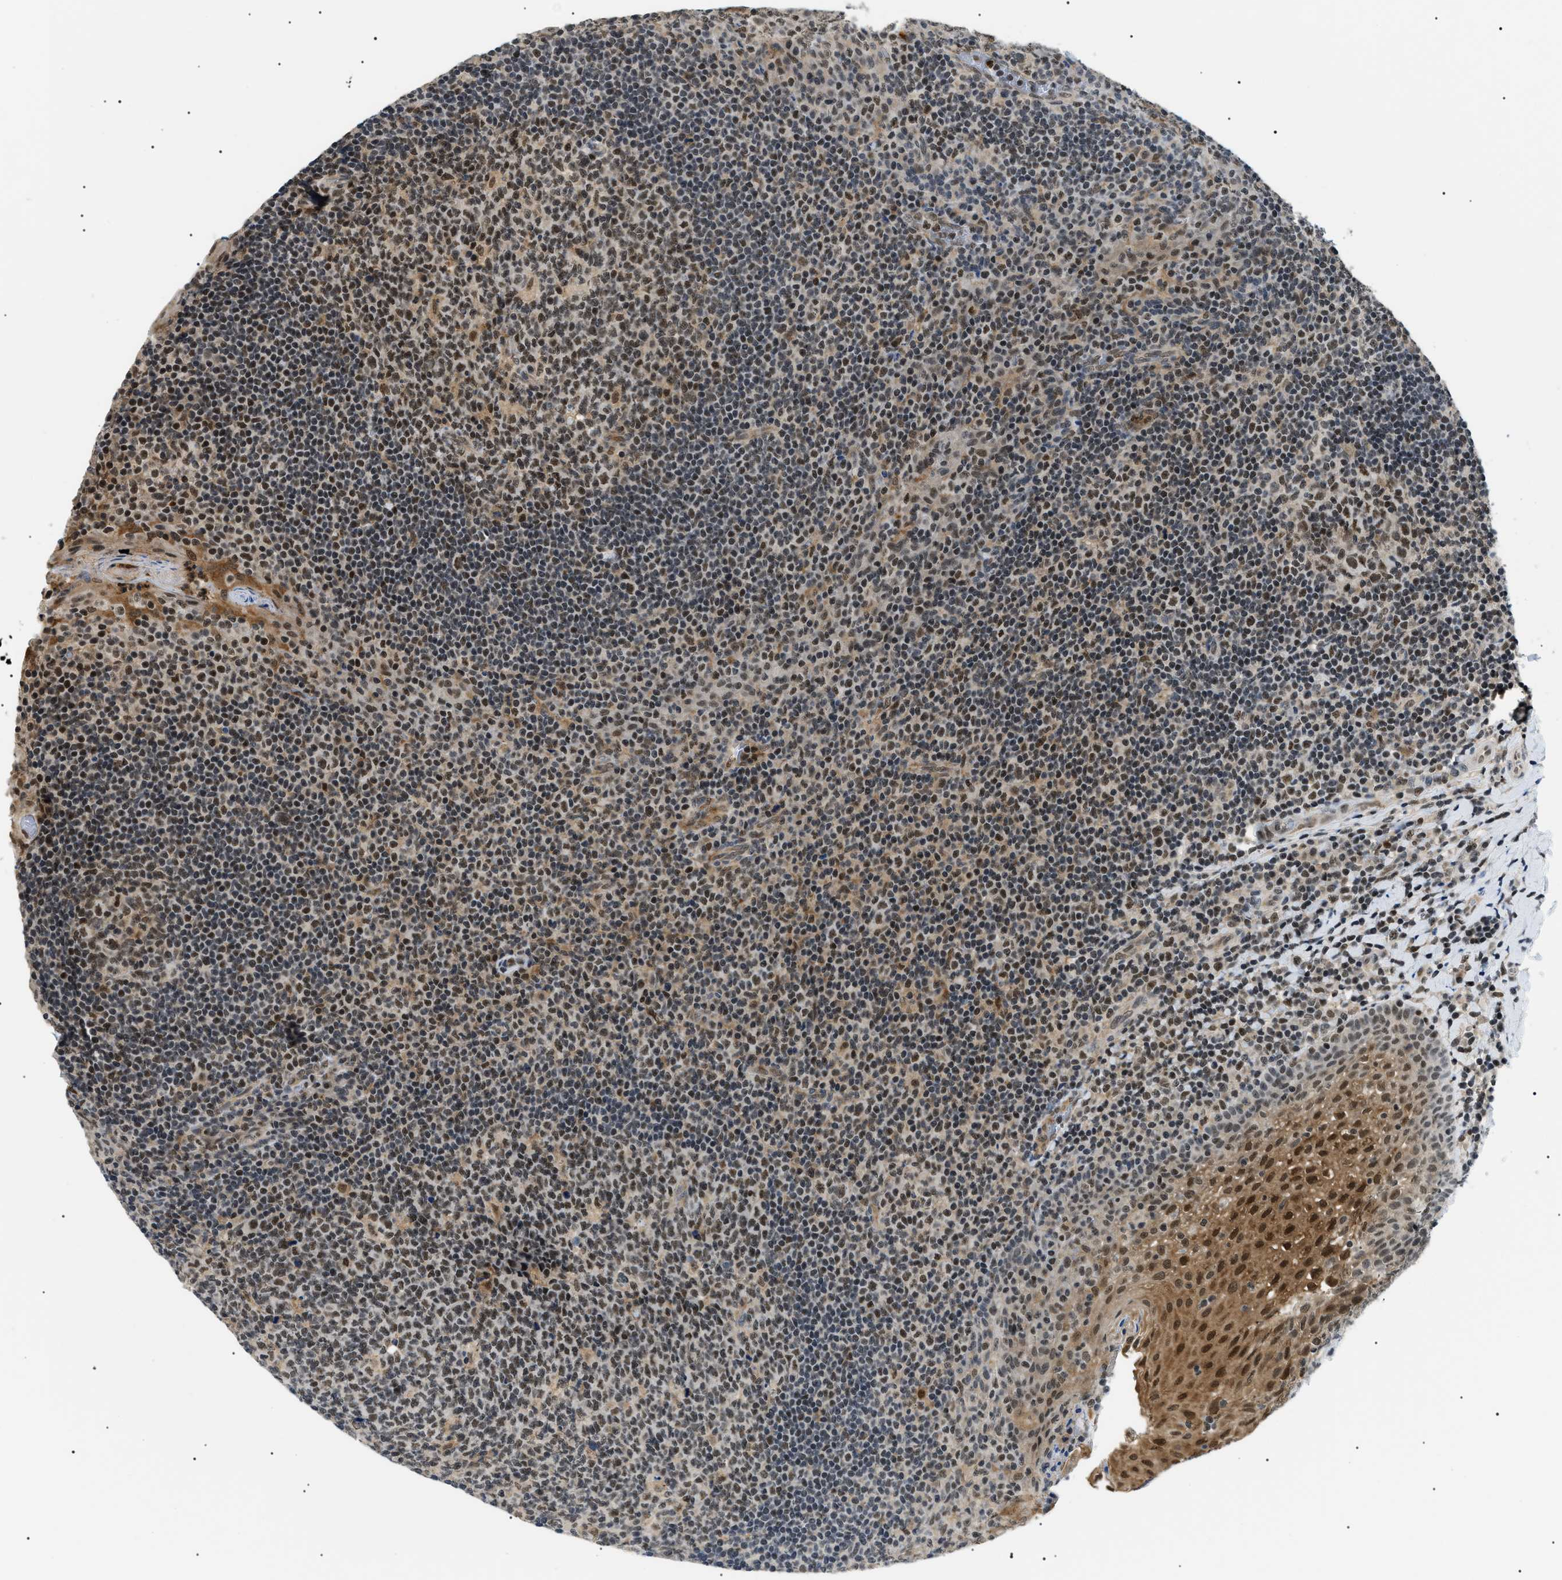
{"staining": {"intensity": "moderate", "quantity": ">75%", "location": "nuclear"}, "tissue": "tonsil", "cell_type": "Germinal center cells", "image_type": "normal", "snomed": [{"axis": "morphology", "description": "Normal tissue, NOS"}, {"axis": "topography", "description": "Tonsil"}], "caption": "Unremarkable tonsil demonstrates moderate nuclear positivity in about >75% of germinal center cells, visualized by immunohistochemistry. The staining was performed using DAB (3,3'-diaminobenzidine), with brown indicating positive protein expression. Nuclei are stained blue with hematoxylin.", "gene": "RBM15", "patient": {"sex": "male", "age": 17}}